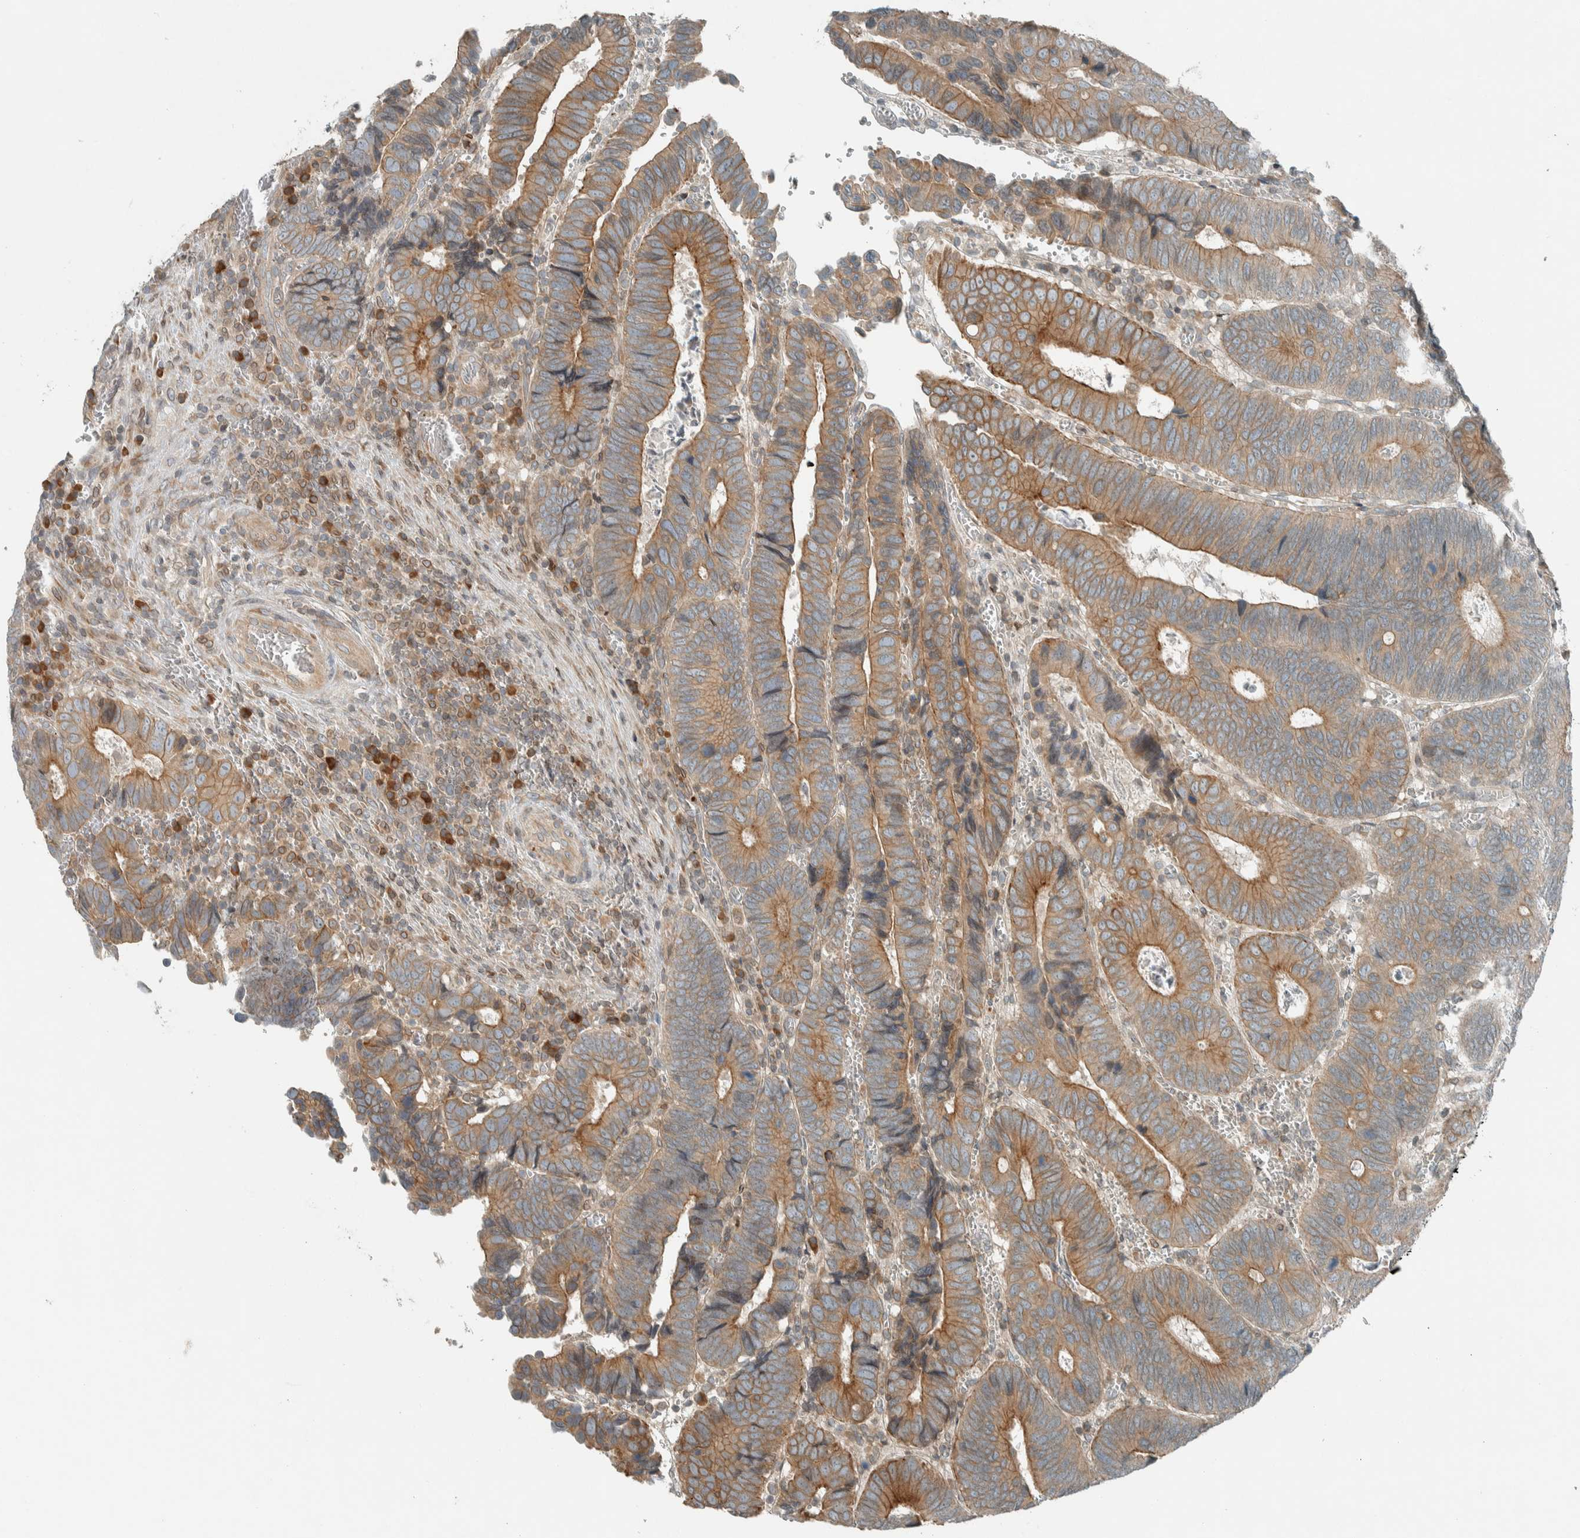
{"staining": {"intensity": "moderate", "quantity": ">75%", "location": "cytoplasmic/membranous"}, "tissue": "colorectal cancer", "cell_type": "Tumor cells", "image_type": "cancer", "snomed": [{"axis": "morphology", "description": "Inflammation, NOS"}, {"axis": "morphology", "description": "Adenocarcinoma, NOS"}, {"axis": "topography", "description": "Colon"}], "caption": "An immunohistochemistry (IHC) micrograph of tumor tissue is shown. Protein staining in brown labels moderate cytoplasmic/membranous positivity in colorectal adenocarcinoma within tumor cells. (DAB IHC, brown staining for protein, blue staining for nuclei).", "gene": "SEL1L", "patient": {"sex": "male", "age": 72}}